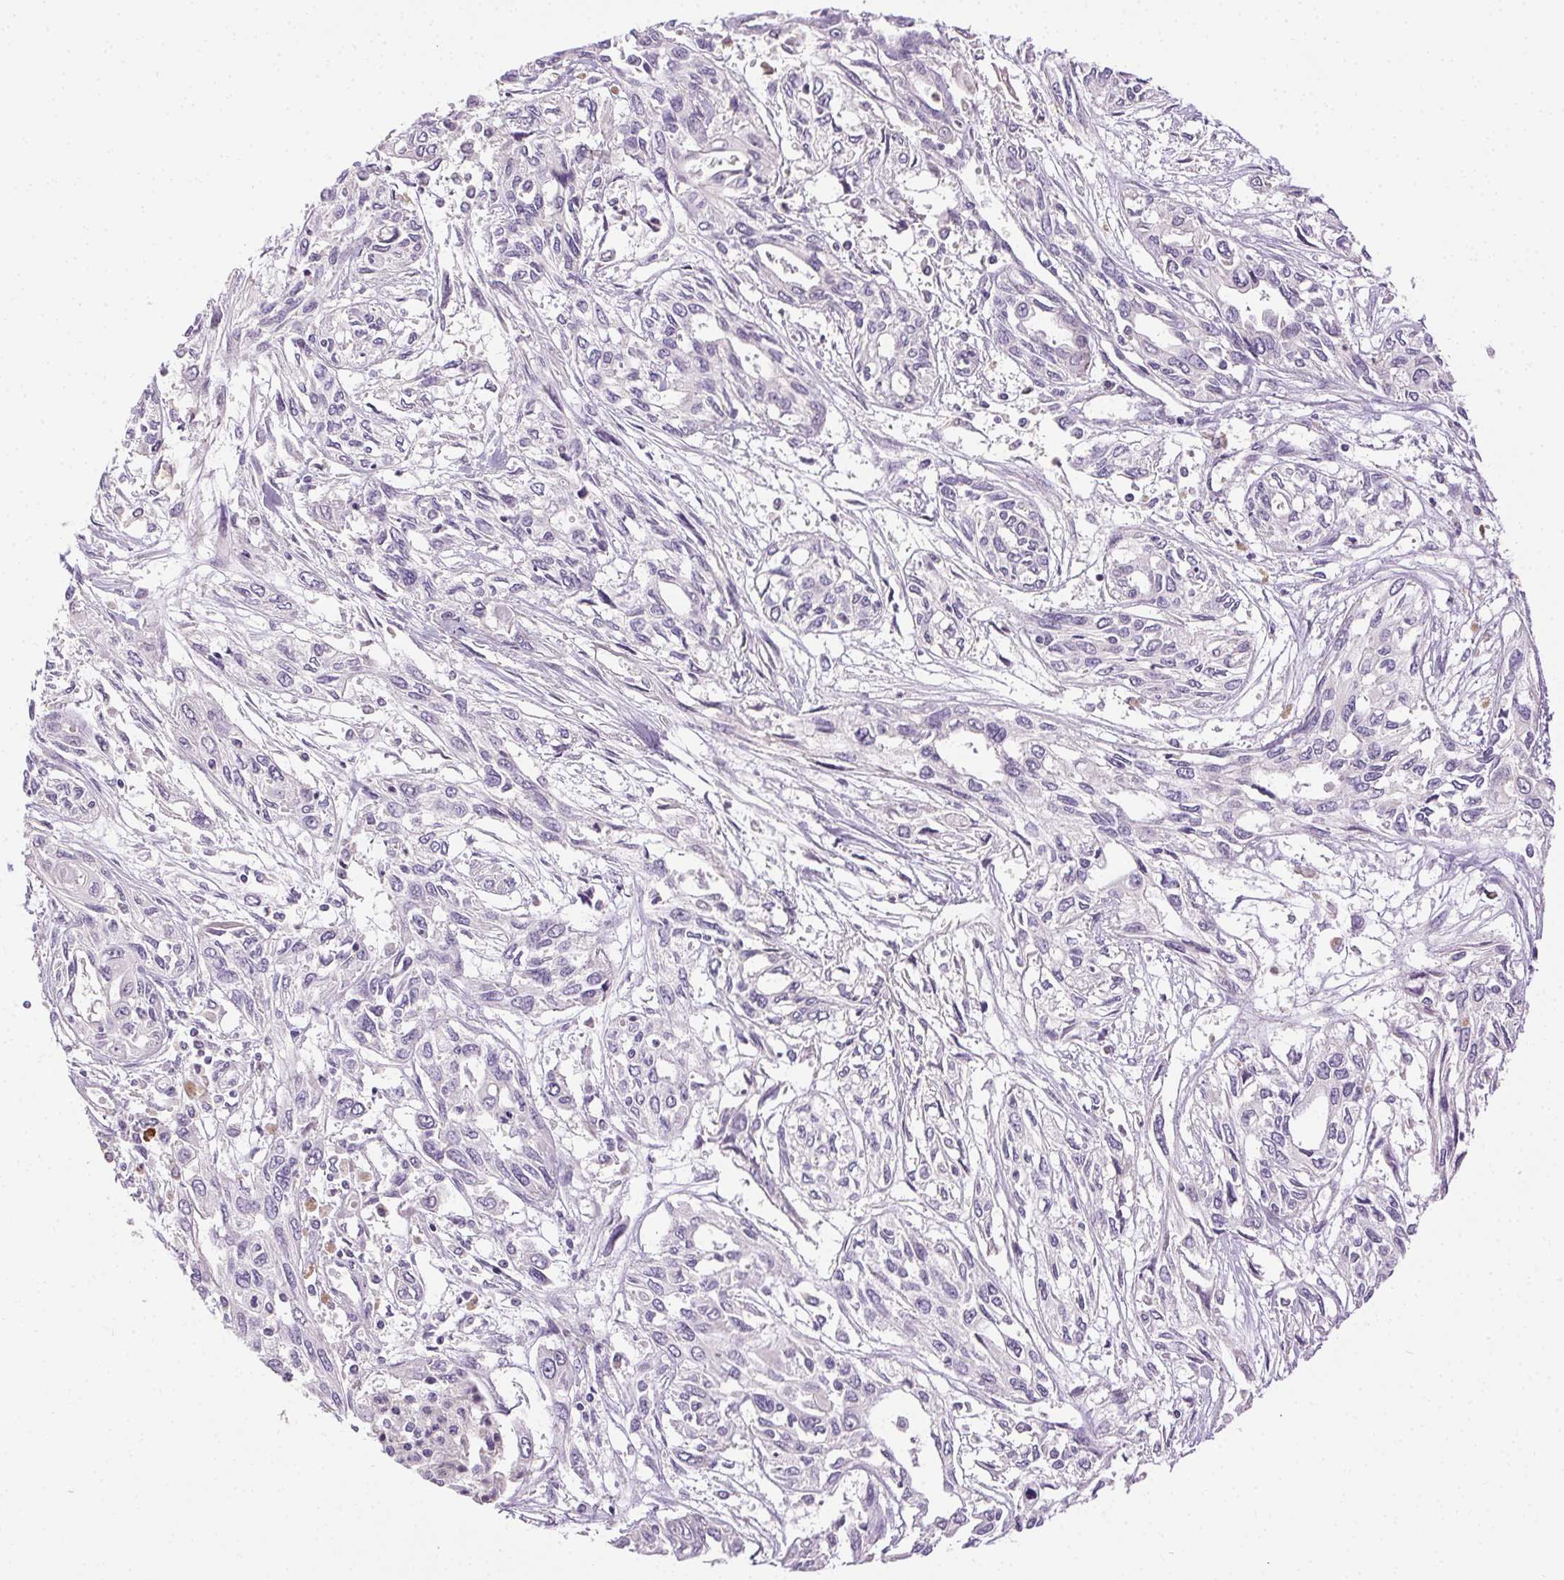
{"staining": {"intensity": "negative", "quantity": "none", "location": "none"}, "tissue": "pancreatic cancer", "cell_type": "Tumor cells", "image_type": "cancer", "snomed": [{"axis": "morphology", "description": "Adenocarcinoma, NOS"}, {"axis": "topography", "description": "Pancreas"}], "caption": "Immunohistochemistry of adenocarcinoma (pancreatic) shows no staining in tumor cells.", "gene": "BPIFB2", "patient": {"sex": "female", "age": 55}}